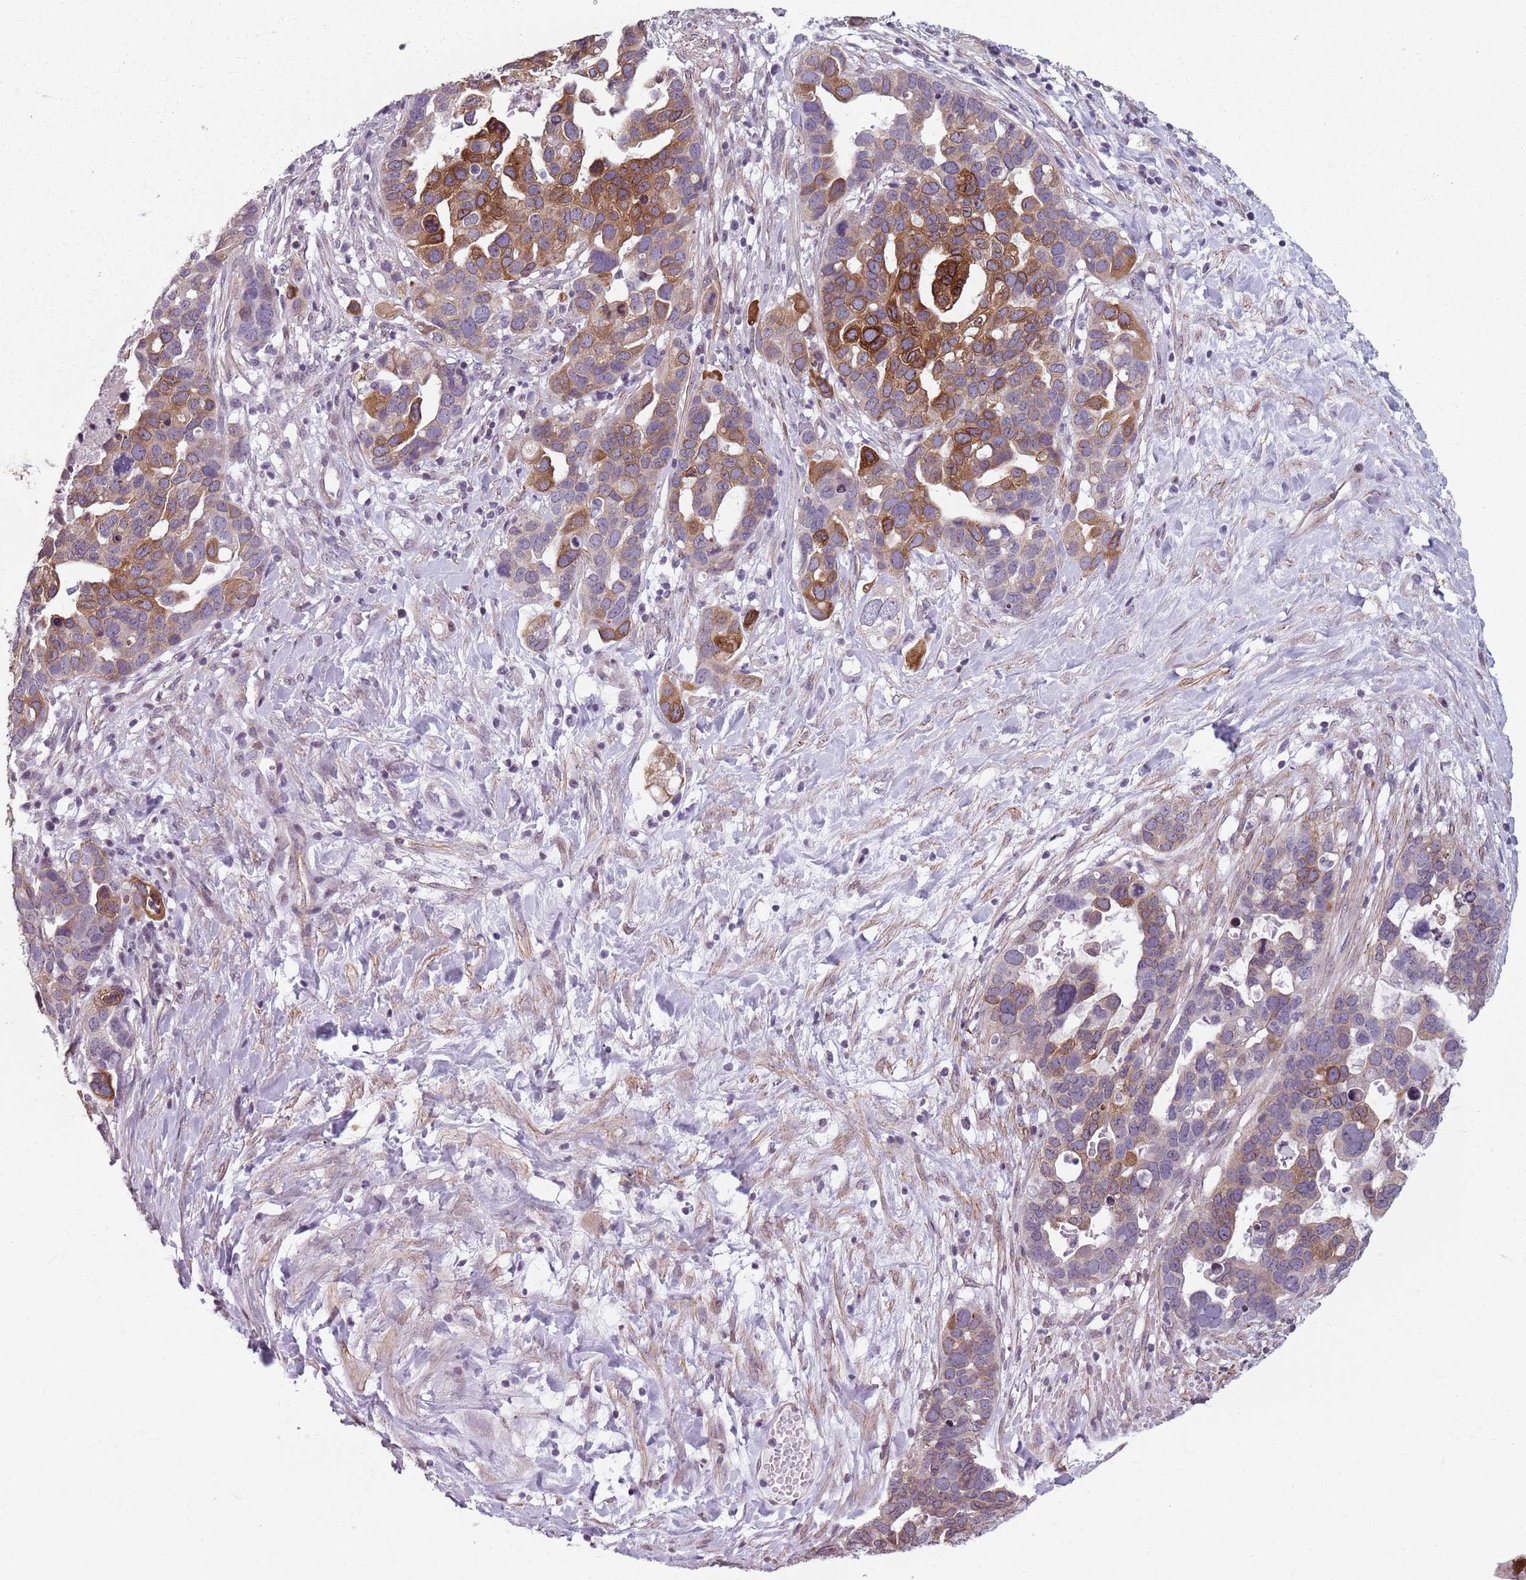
{"staining": {"intensity": "moderate", "quantity": "25%-75%", "location": "cytoplasmic/membranous"}, "tissue": "ovarian cancer", "cell_type": "Tumor cells", "image_type": "cancer", "snomed": [{"axis": "morphology", "description": "Cystadenocarcinoma, serous, NOS"}, {"axis": "topography", "description": "Ovary"}], "caption": "Ovarian cancer (serous cystadenocarcinoma) was stained to show a protein in brown. There is medium levels of moderate cytoplasmic/membranous positivity in approximately 25%-75% of tumor cells.", "gene": "TMC4", "patient": {"sex": "female", "age": 54}}